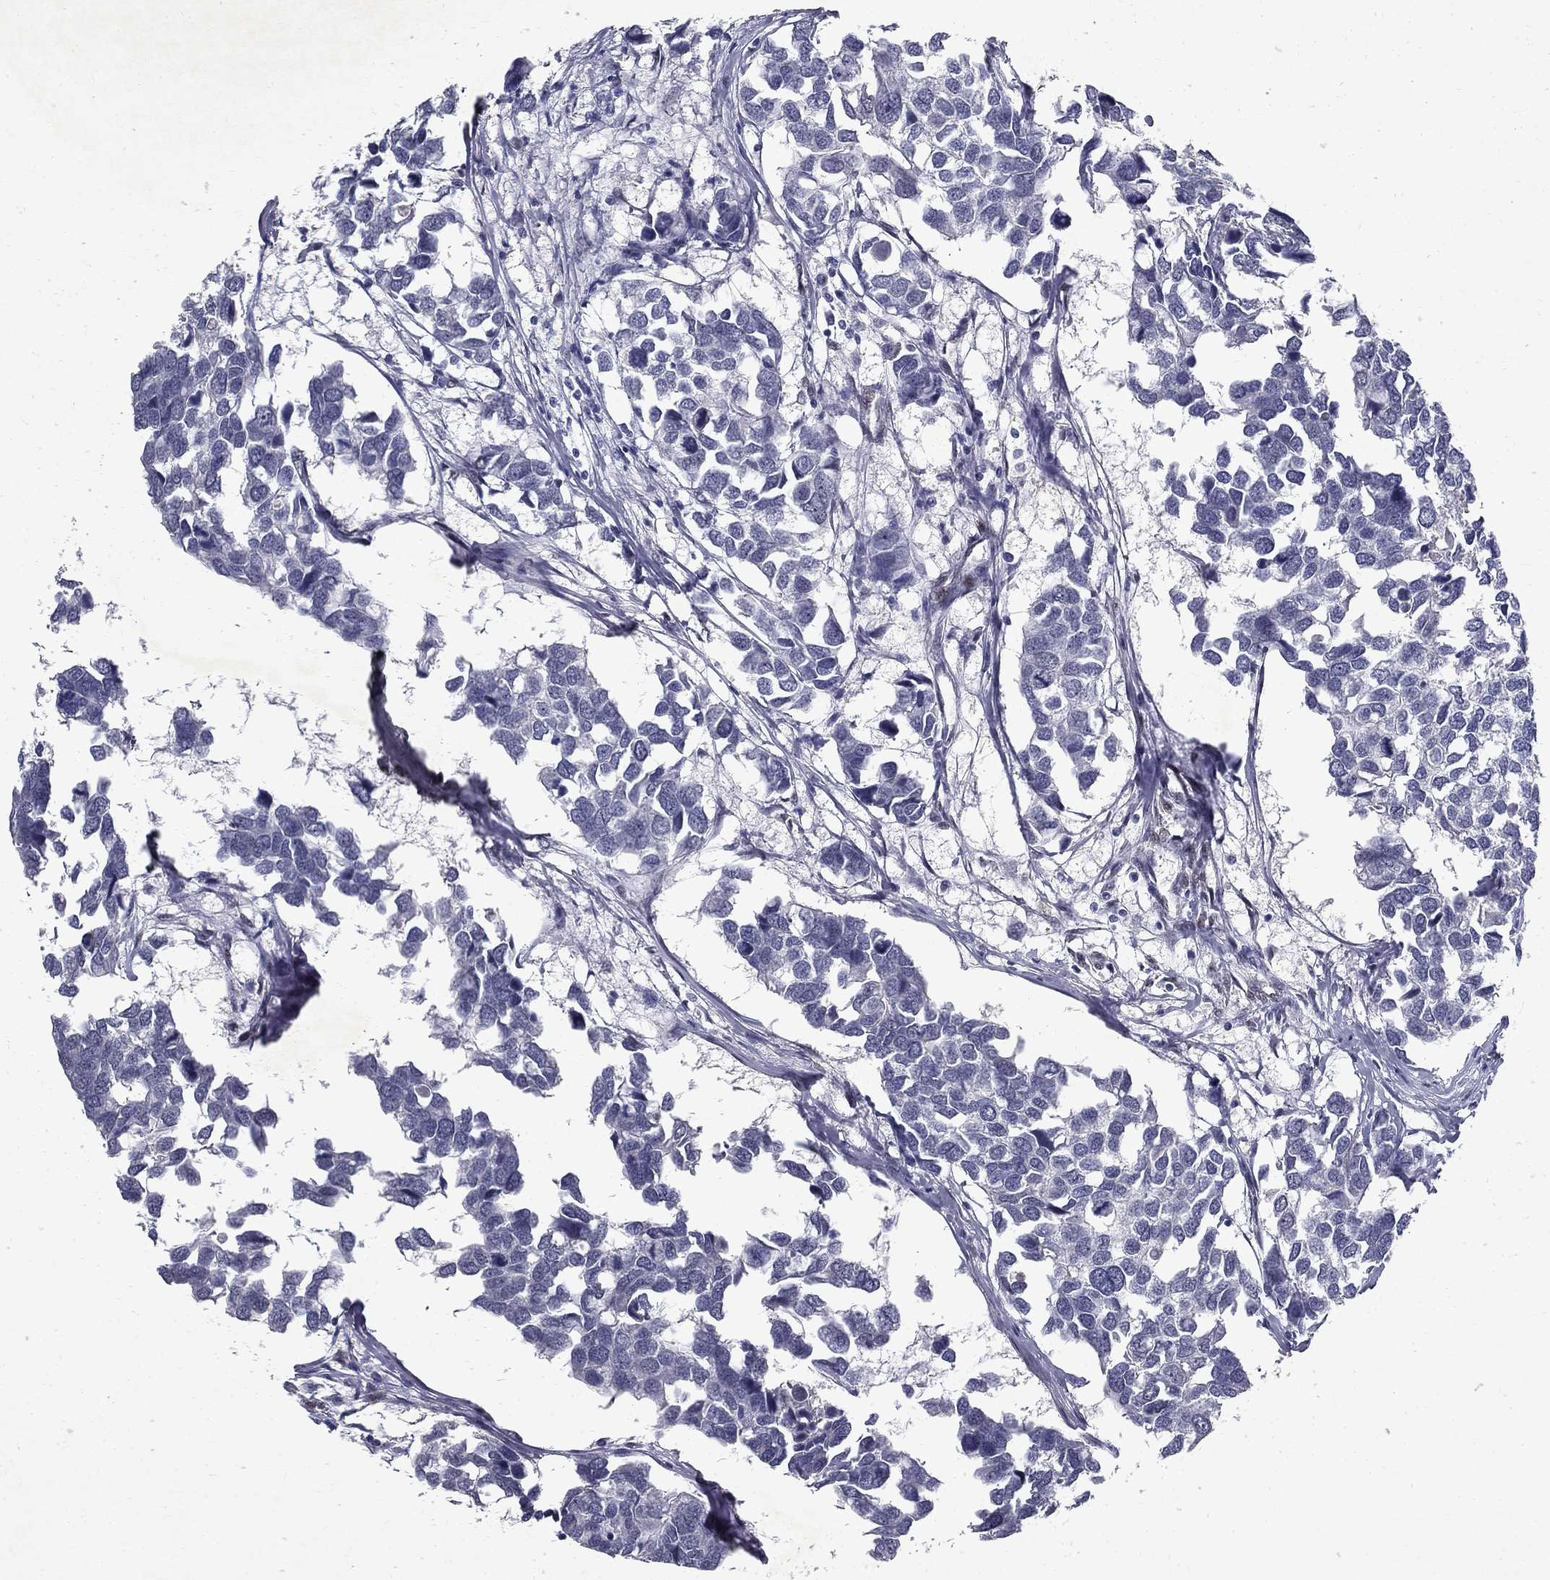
{"staining": {"intensity": "negative", "quantity": "none", "location": "none"}, "tissue": "breast cancer", "cell_type": "Tumor cells", "image_type": "cancer", "snomed": [{"axis": "morphology", "description": "Duct carcinoma"}, {"axis": "topography", "description": "Breast"}], "caption": "Tumor cells show no significant positivity in infiltrating ductal carcinoma (breast). (IHC, brightfield microscopy, high magnification).", "gene": "RBFOX1", "patient": {"sex": "female", "age": 83}}